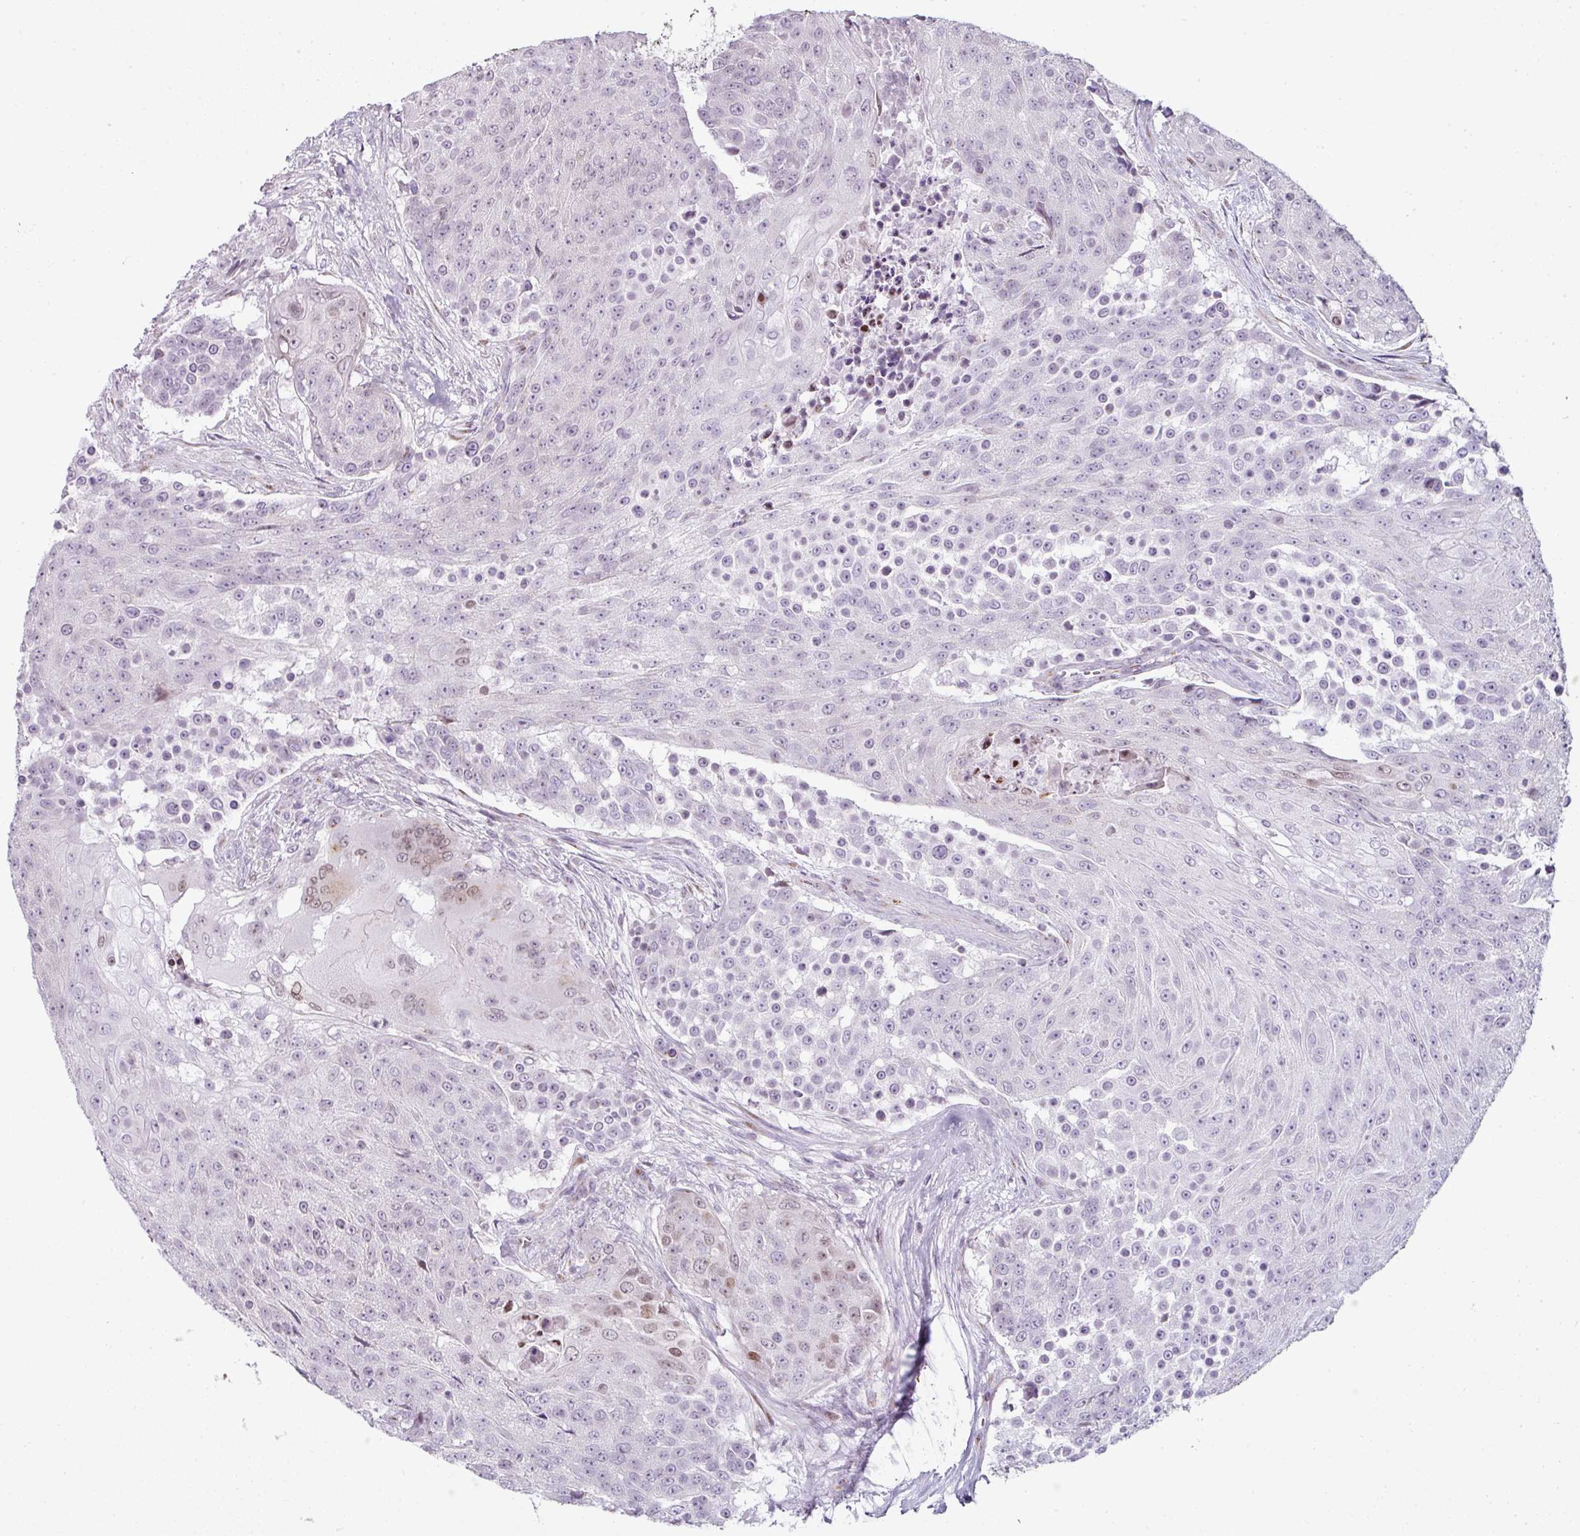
{"staining": {"intensity": "weak", "quantity": "<25%", "location": "nuclear"}, "tissue": "urothelial cancer", "cell_type": "Tumor cells", "image_type": "cancer", "snomed": [{"axis": "morphology", "description": "Urothelial carcinoma, High grade"}, {"axis": "topography", "description": "Urinary bladder"}], "caption": "Immunohistochemistry (IHC) micrograph of neoplastic tissue: urothelial cancer stained with DAB reveals no significant protein positivity in tumor cells.", "gene": "SYT8", "patient": {"sex": "female", "age": 63}}